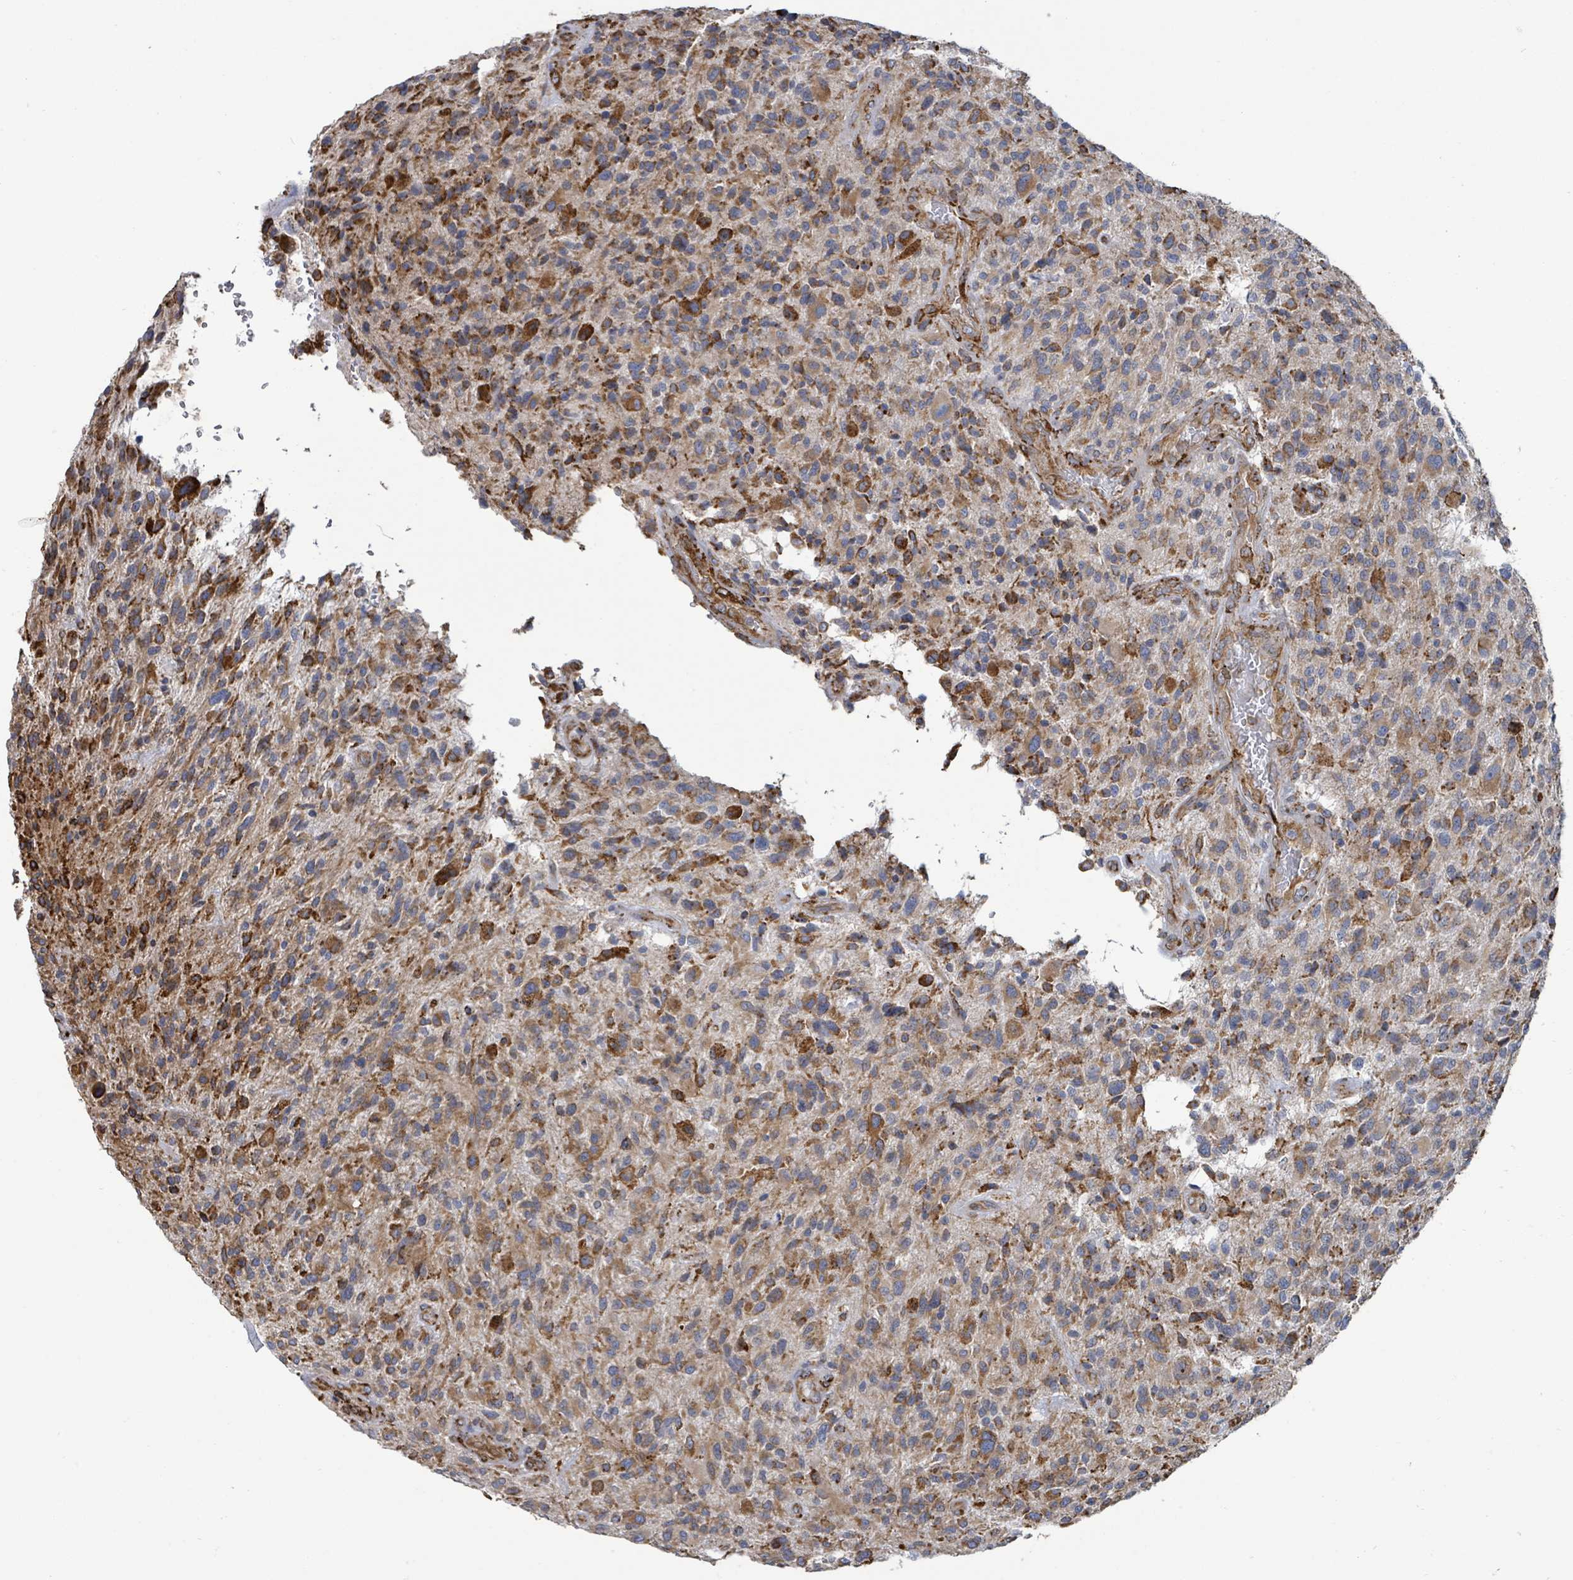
{"staining": {"intensity": "moderate", "quantity": ">75%", "location": "cytoplasmic/membranous"}, "tissue": "glioma", "cell_type": "Tumor cells", "image_type": "cancer", "snomed": [{"axis": "morphology", "description": "Glioma, malignant, High grade"}, {"axis": "topography", "description": "Brain"}], "caption": "Tumor cells show moderate cytoplasmic/membranous expression in about >75% of cells in malignant high-grade glioma. (DAB = brown stain, brightfield microscopy at high magnification).", "gene": "RFPL4A", "patient": {"sex": "male", "age": 47}}